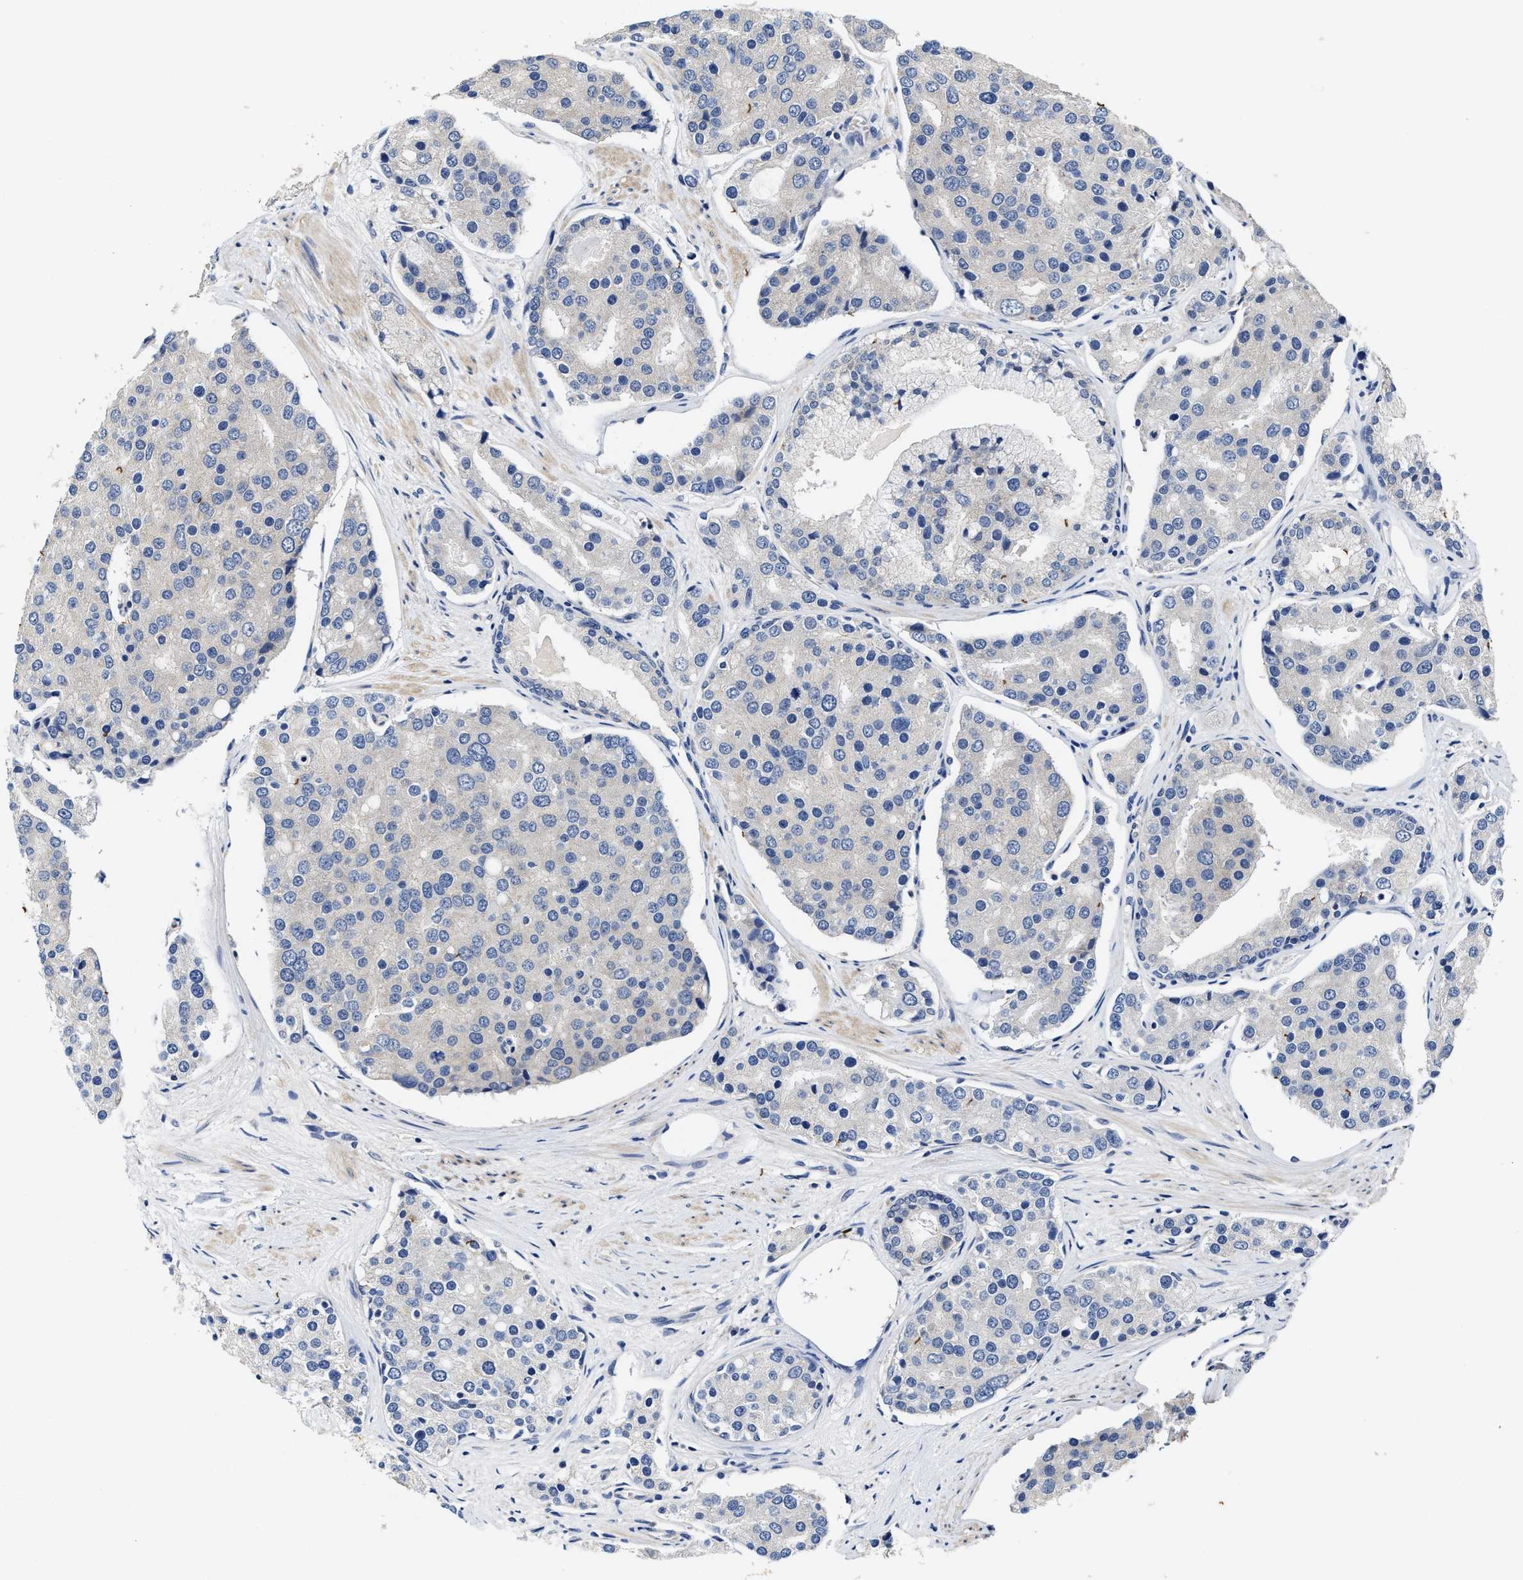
{"staining": {"intensity": "negative", "quantity": "none", "location": "none"}, "tissue": "prostate cancer", "cell_type": "Tumor cells", "image_type": "cancer", "snomed": [{"axis": "morphology", "description": "Adenocarcinoma, High grade"}, {"axis": "topography", "description": "Prostate"}], "caption": "This is a histopathology image of immunohistochemistry (IHC) staining of prostate cancer (high-grade adenocarcinoma), which shows no staining in tumor cells.", "gene": "EFNA4", "patient": {"sex": "male", "age": 50}}